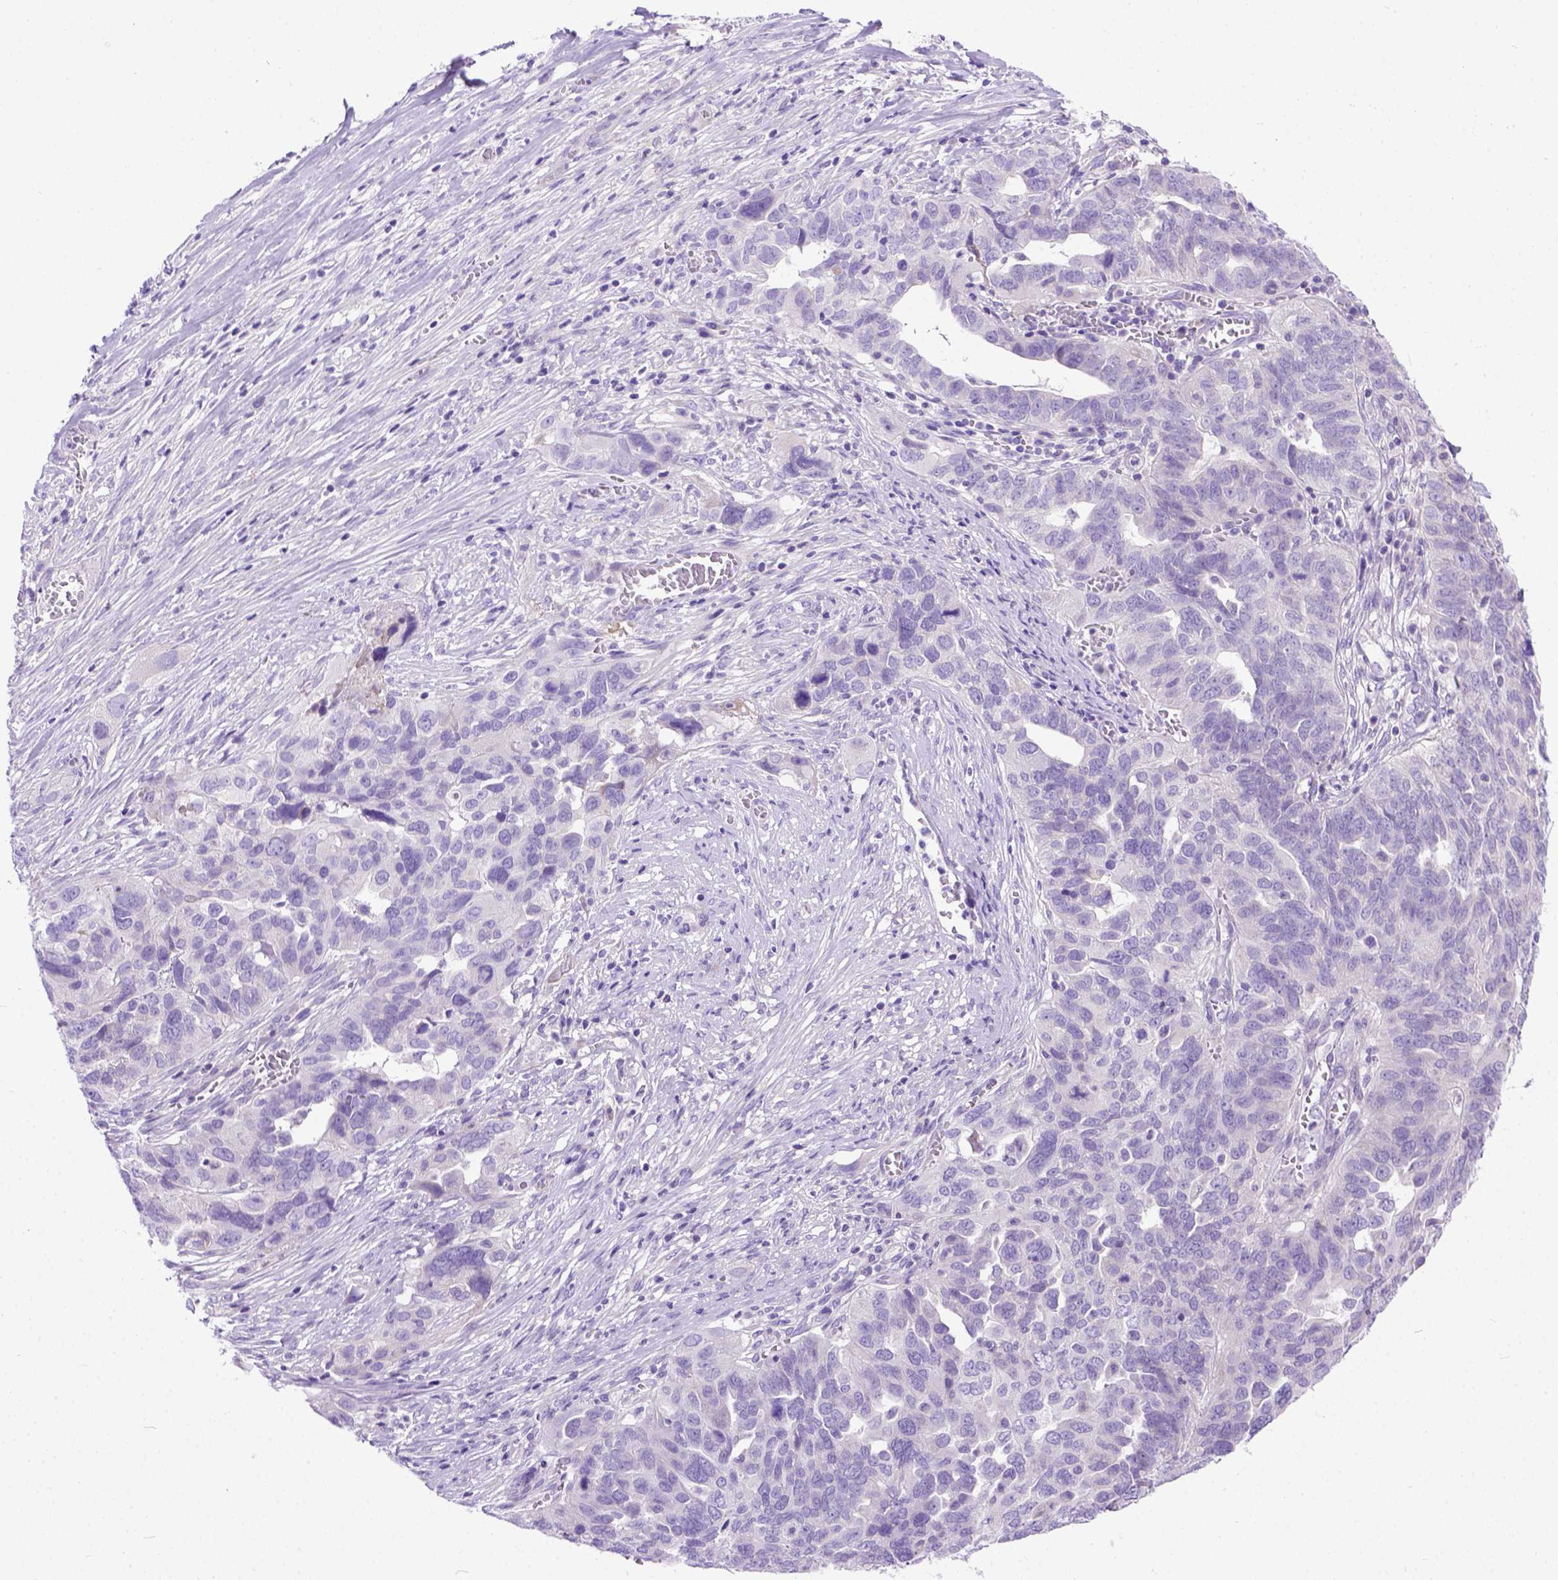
{"staining": {"intensity": "negative", "quantity": "none", "location": "none"}, "tissue": "ovarian cancer", "cell_type": "Tumor cells", "image_type": "cancer", "snomed": [{"axis": "morphology", "description": "Carcinoma, endometroid"}, {"axis": "topography", "description": "Soft tissue"}, {"axis": "topography", "description": "Ovary"}], "caption": "This is an IHC photomicrograph of ovarian cancer (endometroid carcinoma). There is no positivity in tumor cells.", "gene": "ODAD3", "patient": {"sex": "female", "age": 52}}